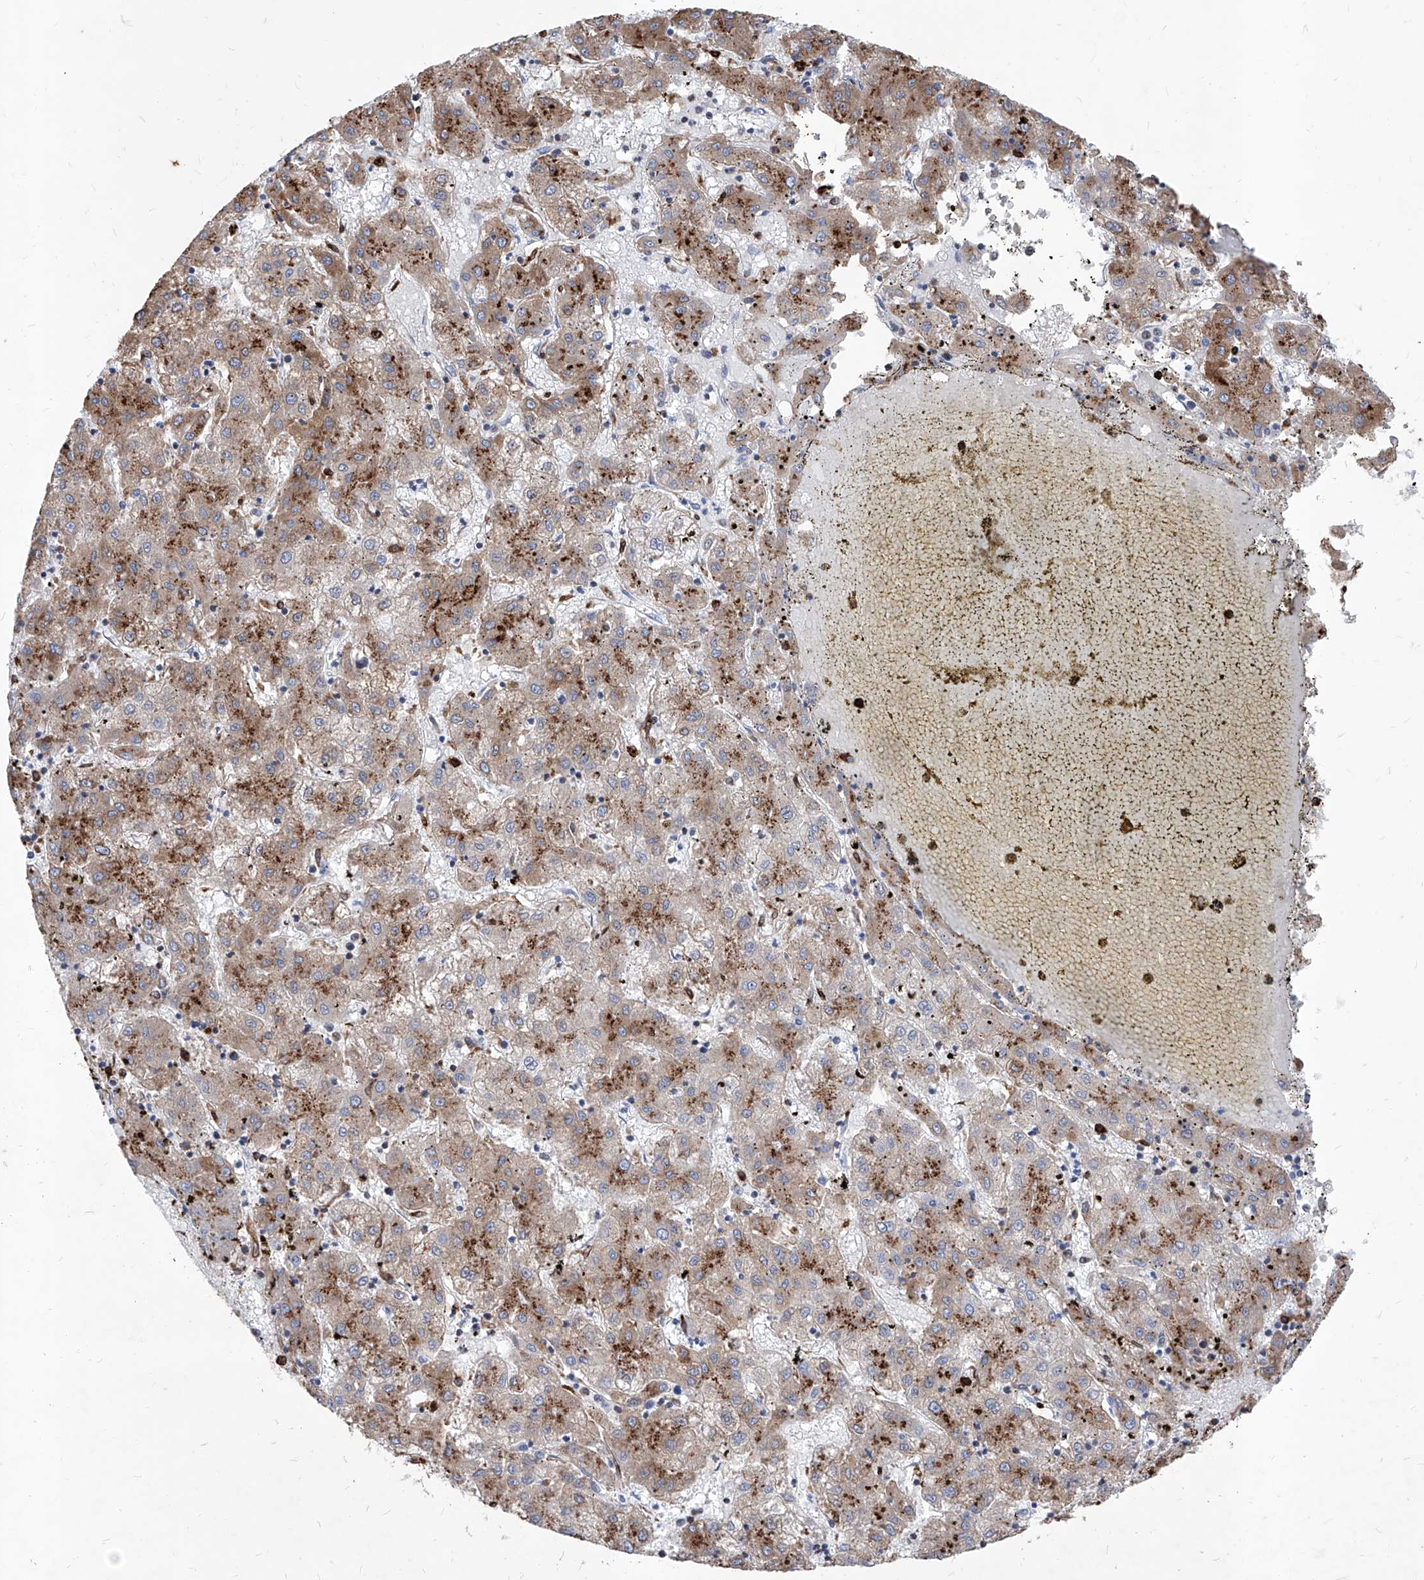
{"staining": {"intensity": "moderate", "quantity": ">75%", "location": "cytoplasmic/membranous"}, "tissue": "liver cancer", "cell_type": "Tumor cells", "image_type": "cancer", "snomed": [{"axis": "morphology", "description": "Carcinoma, Hepatocellular, NOS"}, {"axis": "topography", "description": "Liver"}], "caption": "Protein expression analysis of liver hepatocellular carcinoma reveals moderate cytoplasmic/membranous positivity in about >75% of tumor cells.", "gene": "UBOX5", "patient": {"sex": "male", "age": 72}}